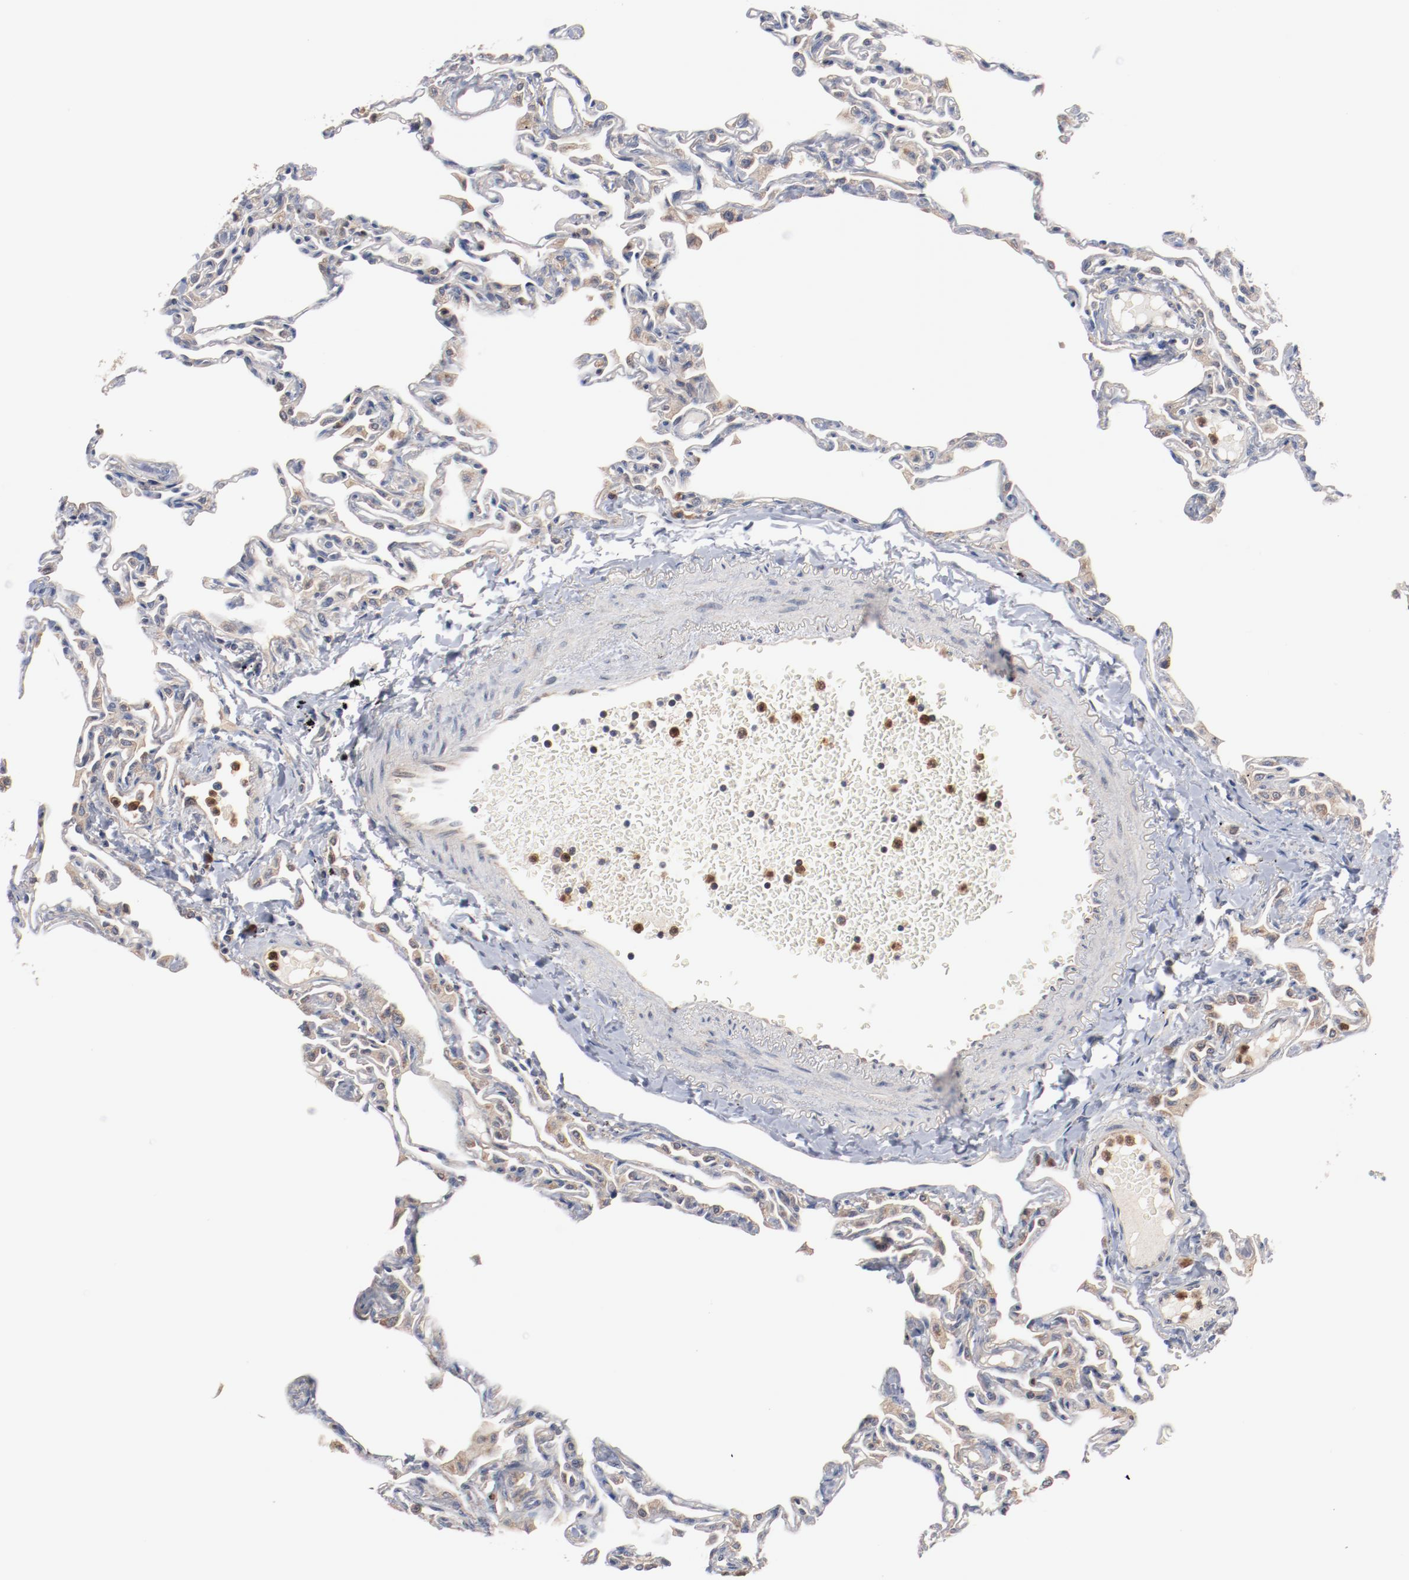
{"staining": {"intensity": "weak", "quantity": "25%-75%", "location": "cytoplasmic/membranous"}, "tissue": "lung", "cell_type": "Alveolar cells", "image_type": "normal", "snomed": [{"axis": "morphology", "description": "Normal tissue, NOS"}, {"axis": "topography", "description": "Lung"}], "caption": "DAB (3,3'-diaminobenzidine) immunohistochemical staining of benign human lung reveals weak cytoplasmic/membranous protein positivity in about 25%-75% of alveolar cells.", "gene": "RNASE11", "patient": {"sex": "female", "age": 49}}